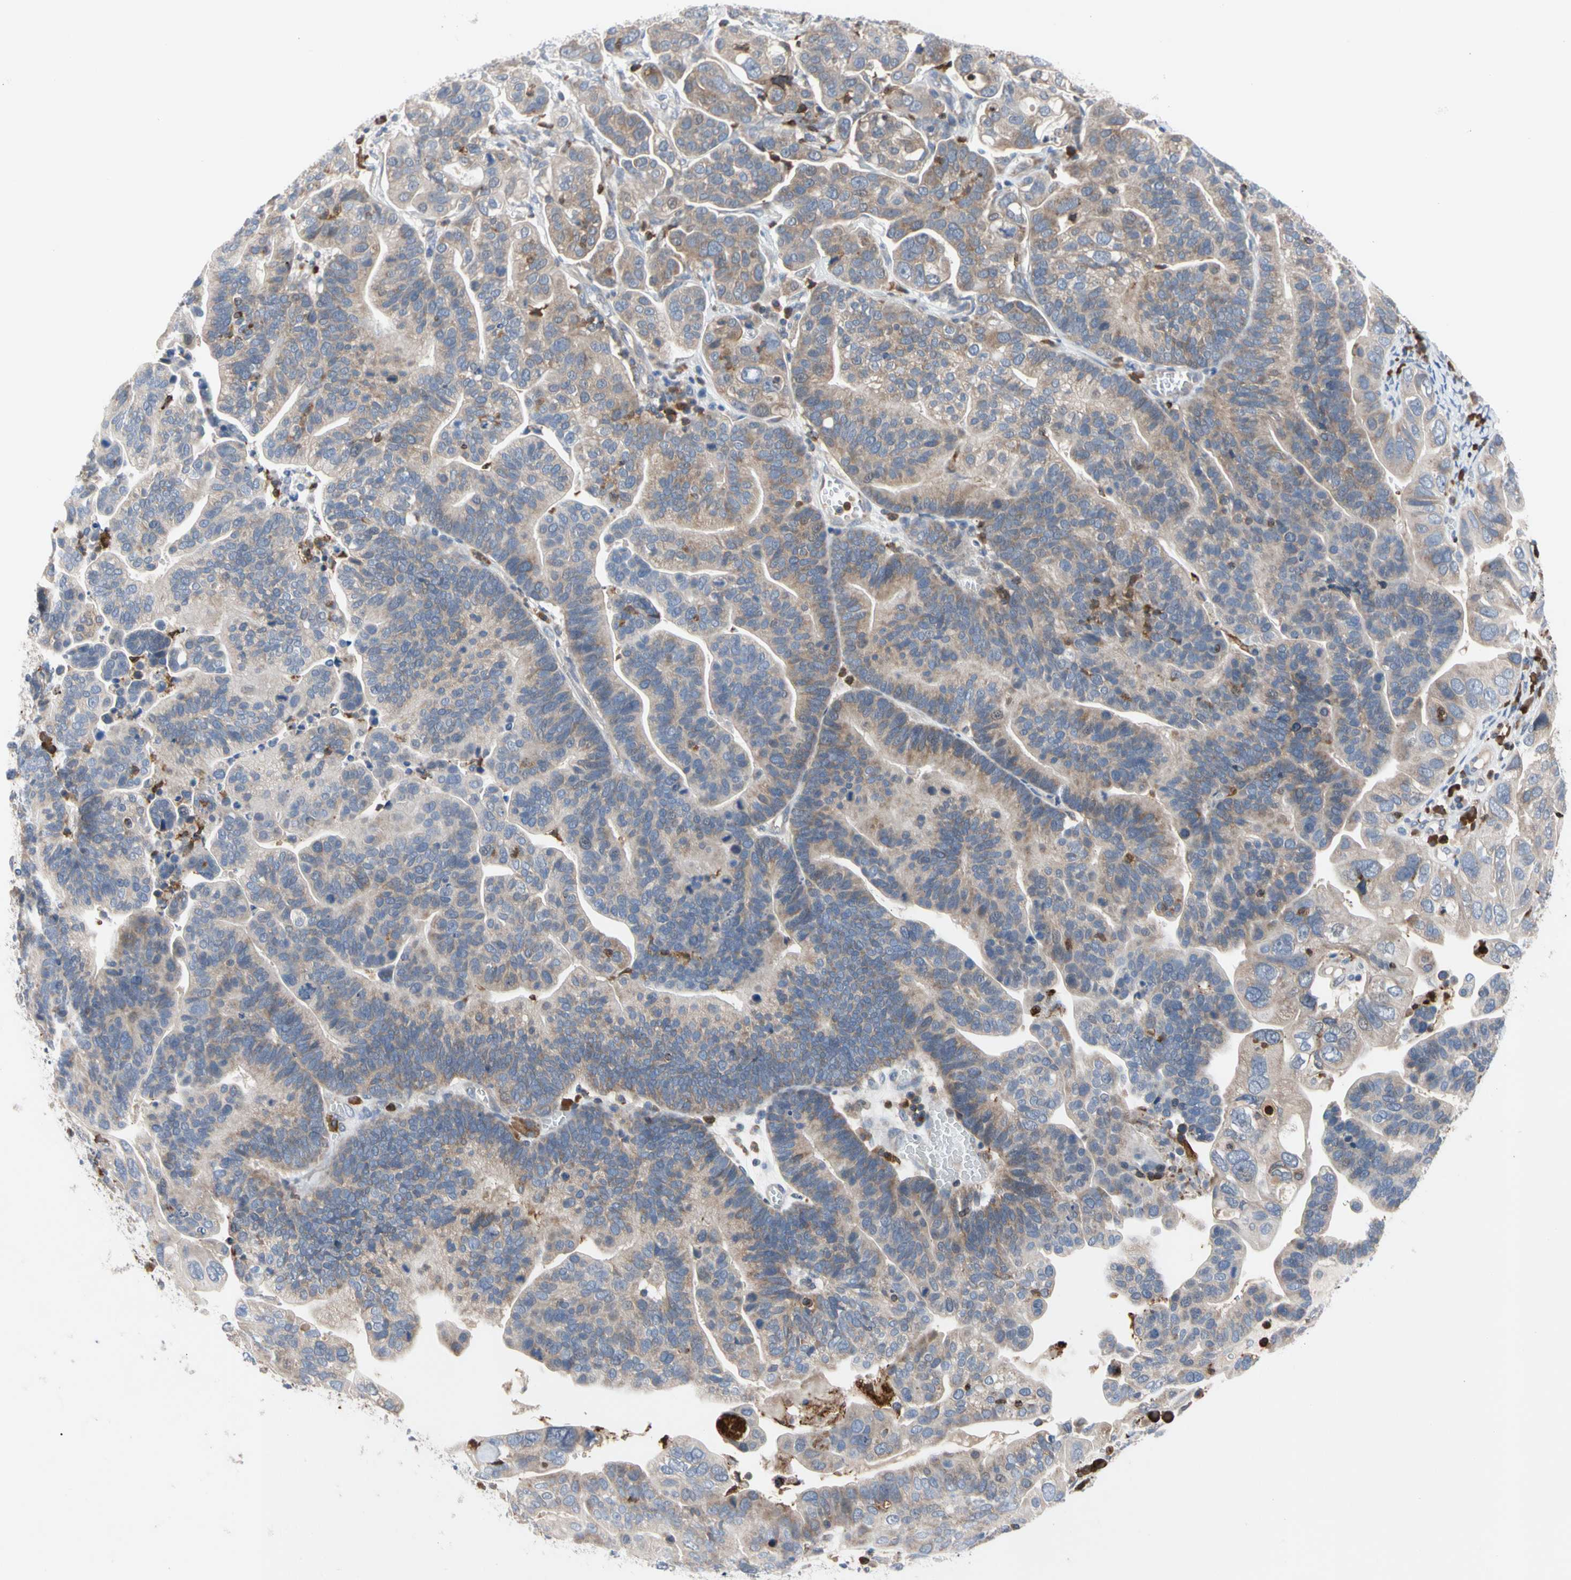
{"staining": {"intensity": "weak", "quantity": "25%-75%", "location": "cytoplasmic/membranous"}, "tissue": "ovarian cancer", "cell_type": "Tumor cells", "image_type": "cancer", "snomed": [{"axis": "morphology", "description": "Cystadenocarcinoma, serous, NOS"}, {"axis": "topography", "description": "Ovary"}], "caption": "Human serous cystadenocarcinoma (ovarian) stained for a protein (brown) exhibits weak cytoplasmic/membranous positive positivity in about 25%-75% of tumor cells.", "gene": "MCL1", "patient": {"sex": "female", "age": 56}}